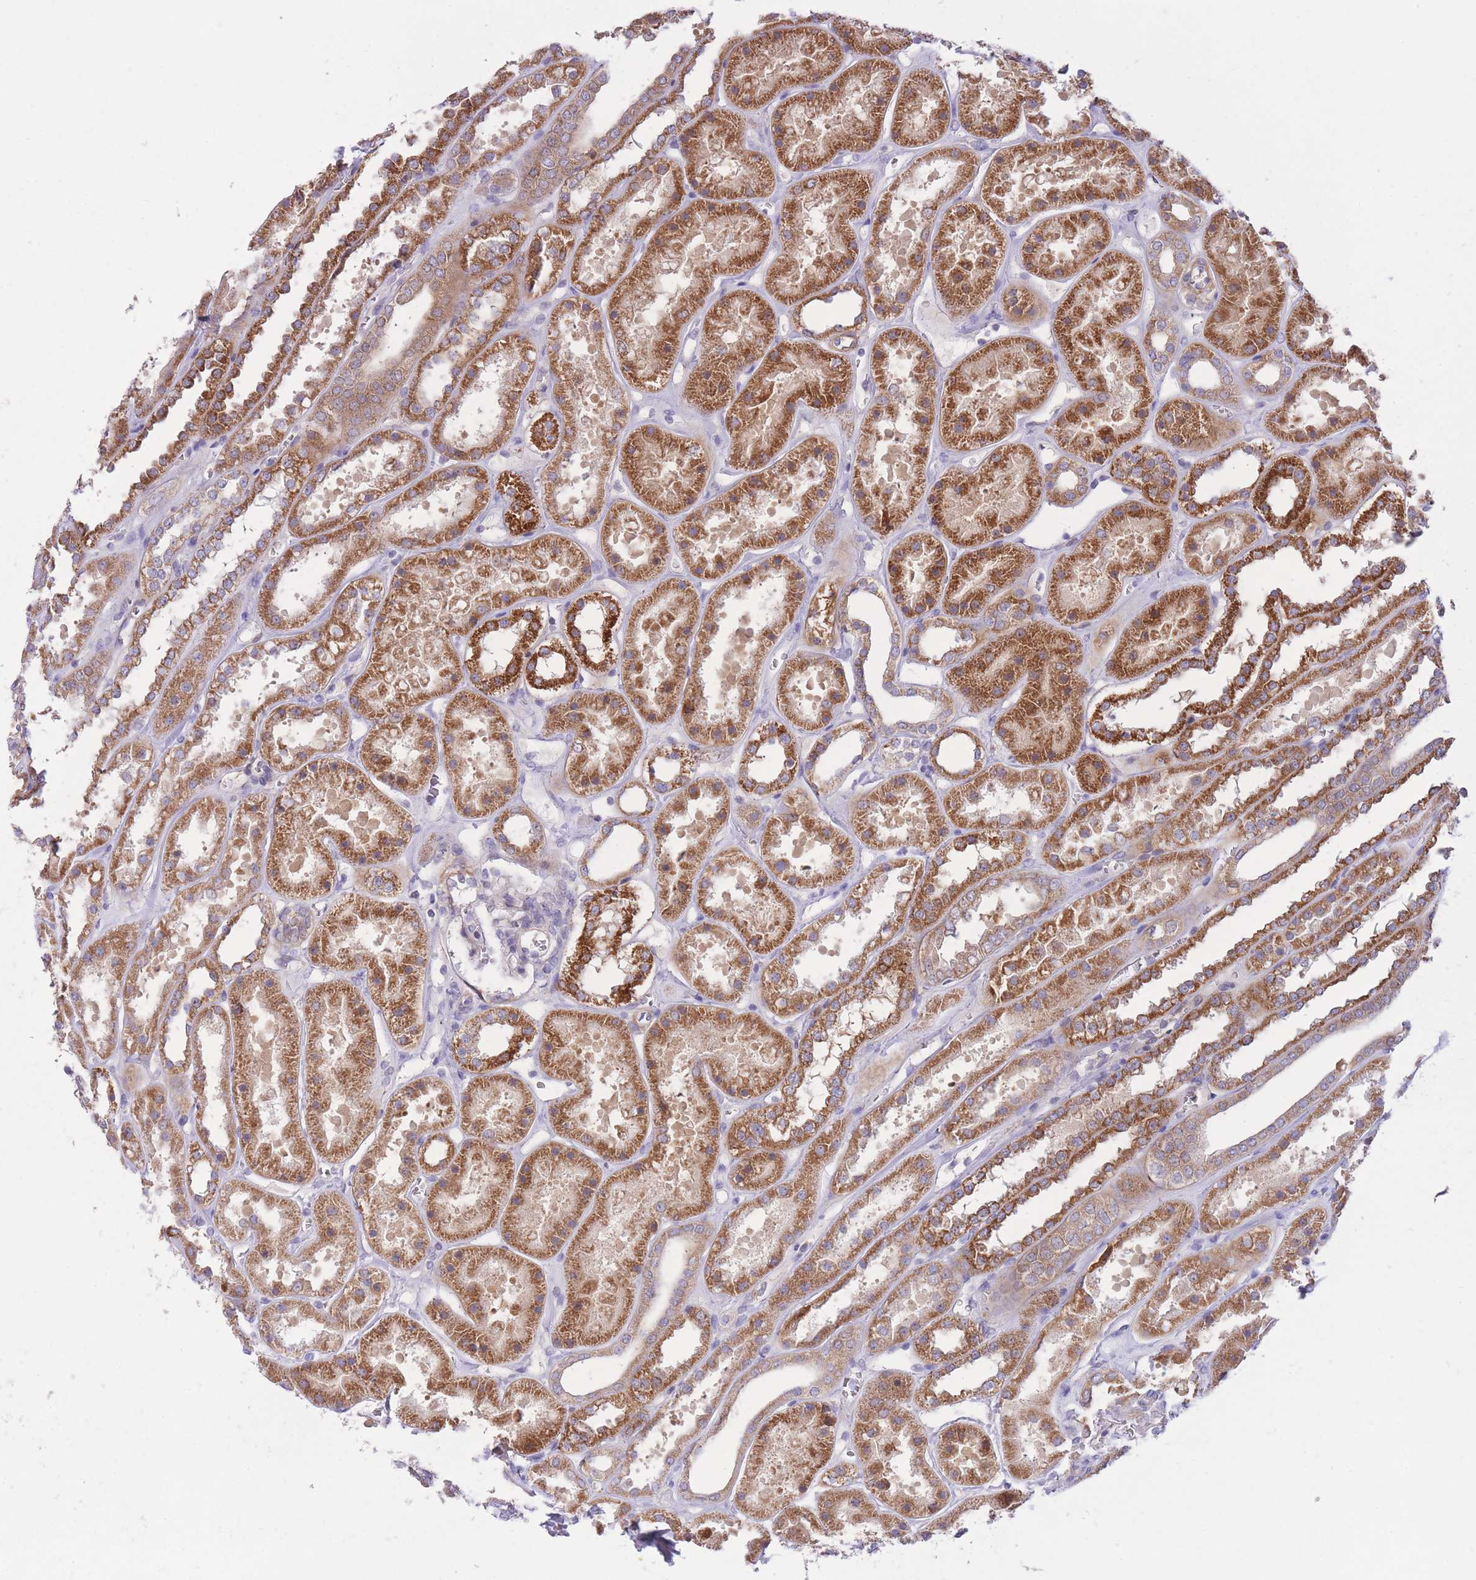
{"staining": {"intensity": "negative", "quantity": "none", "location": "none"}, "tissue": "kidney", "cell_type": "Cells in glomeruli", "image_type": "normal", "snomed": [{"axis": "morphology", "description": "Normal tissue, NOS"}, {"axis": "topography", "description": "Kidney"}], "caption": "The immunohistochemistry (IHC) image has no significant expression in cells in glomeruli of kidney.", "gene": "CHAC1", "patient": {"sex": "female", "age": 41}}